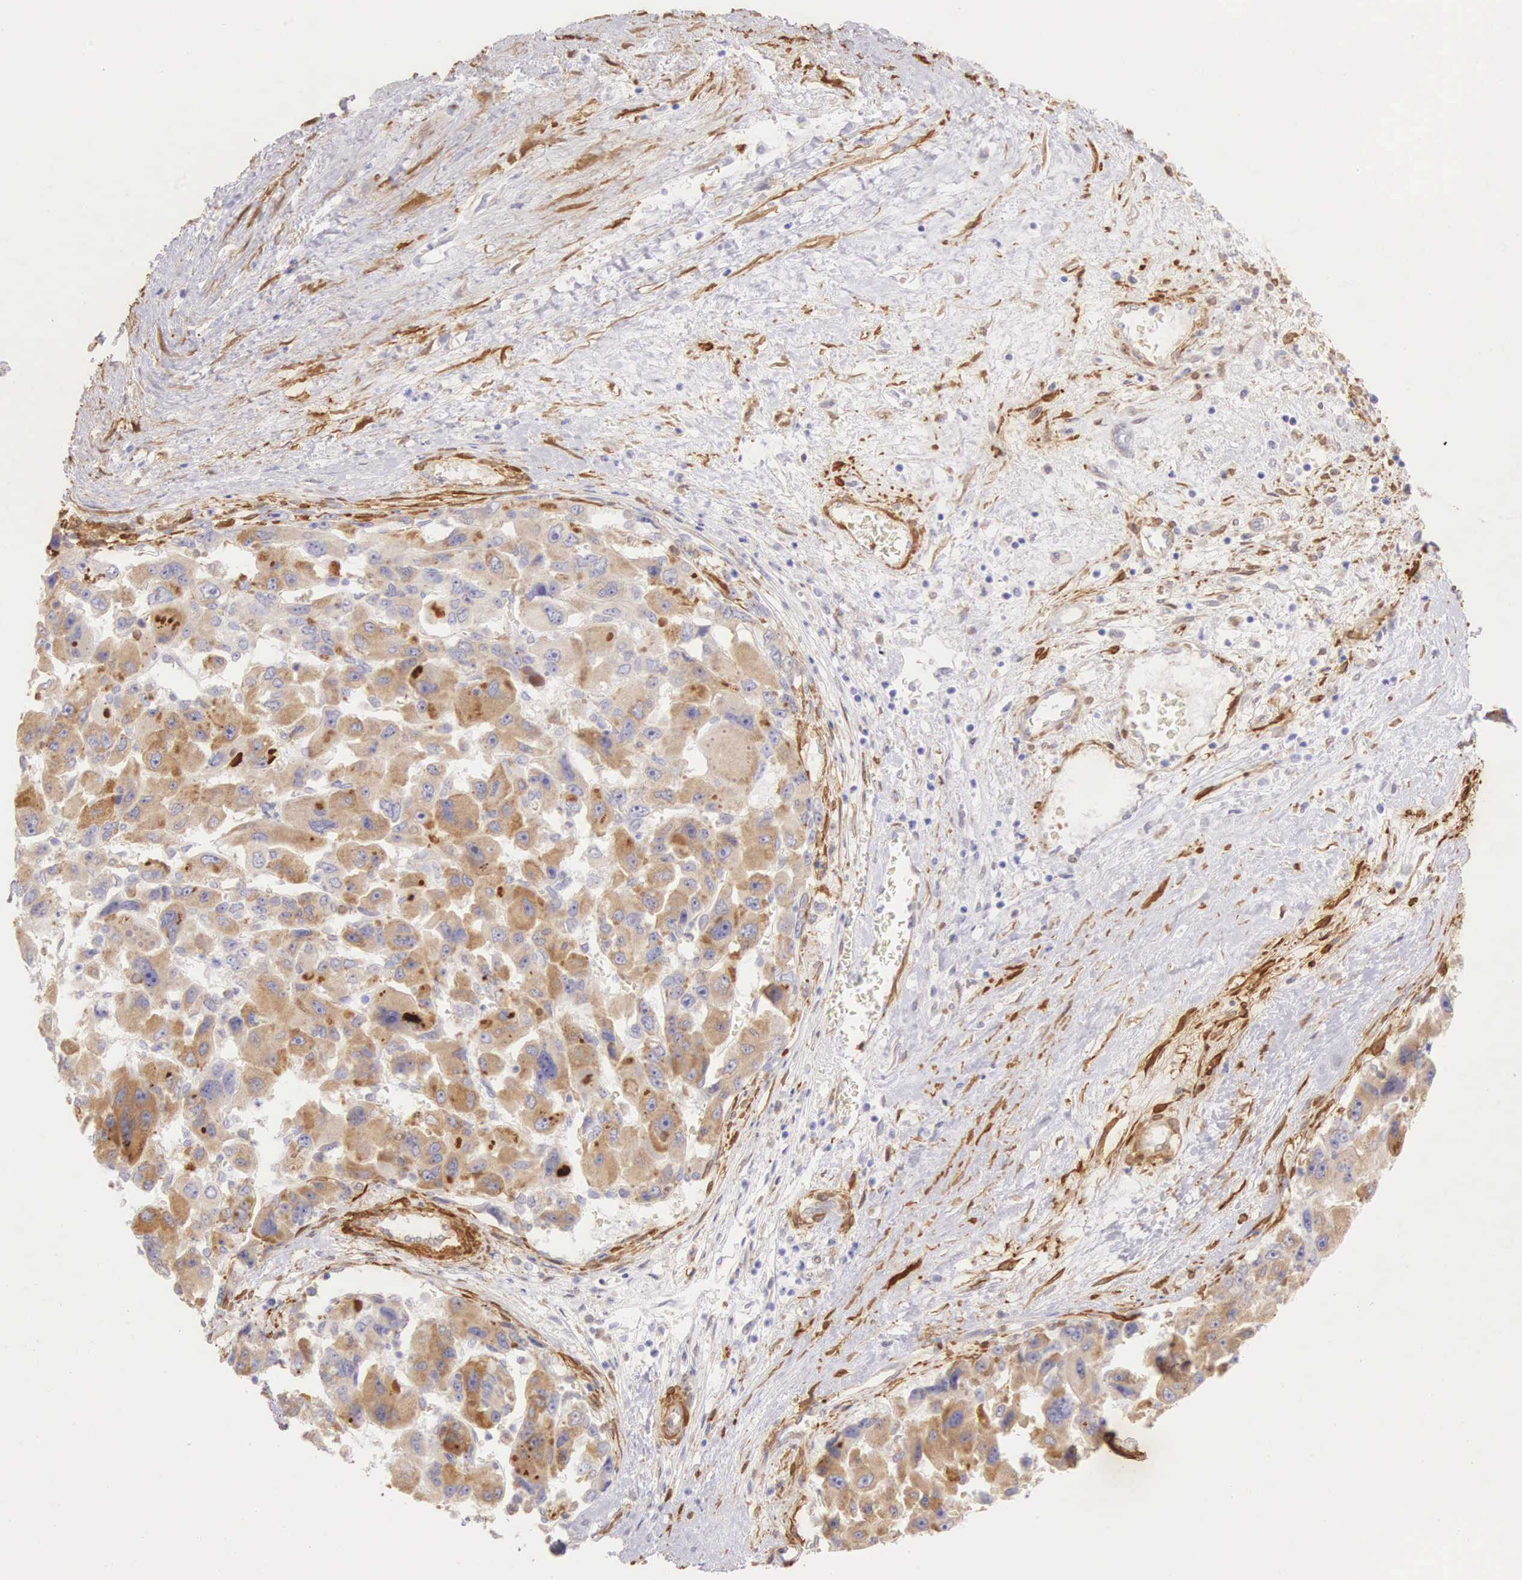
{"staining": {"intensity": "weak", "quantity": "25%-75%", "location": "cytoplasmic/membranous"}, "tissue": "liver cancer", "cell_type": "Tumor cells", "image_type": "cancer", "snomed": [{"axis": "morphology", "description": "Carcinoma, Hepatocellular, NOS"}, {"axis": "topography", "description": "Liver"}], "caption": "Approximately 25%-75% of tumor cells in liver cancer demonstrate weak cytoplasmic/membranous protein positivity as visualized by brown immunohistochemical staining.", "gene": "CNN1", "patient": {"sex": "male", "age": 64}}